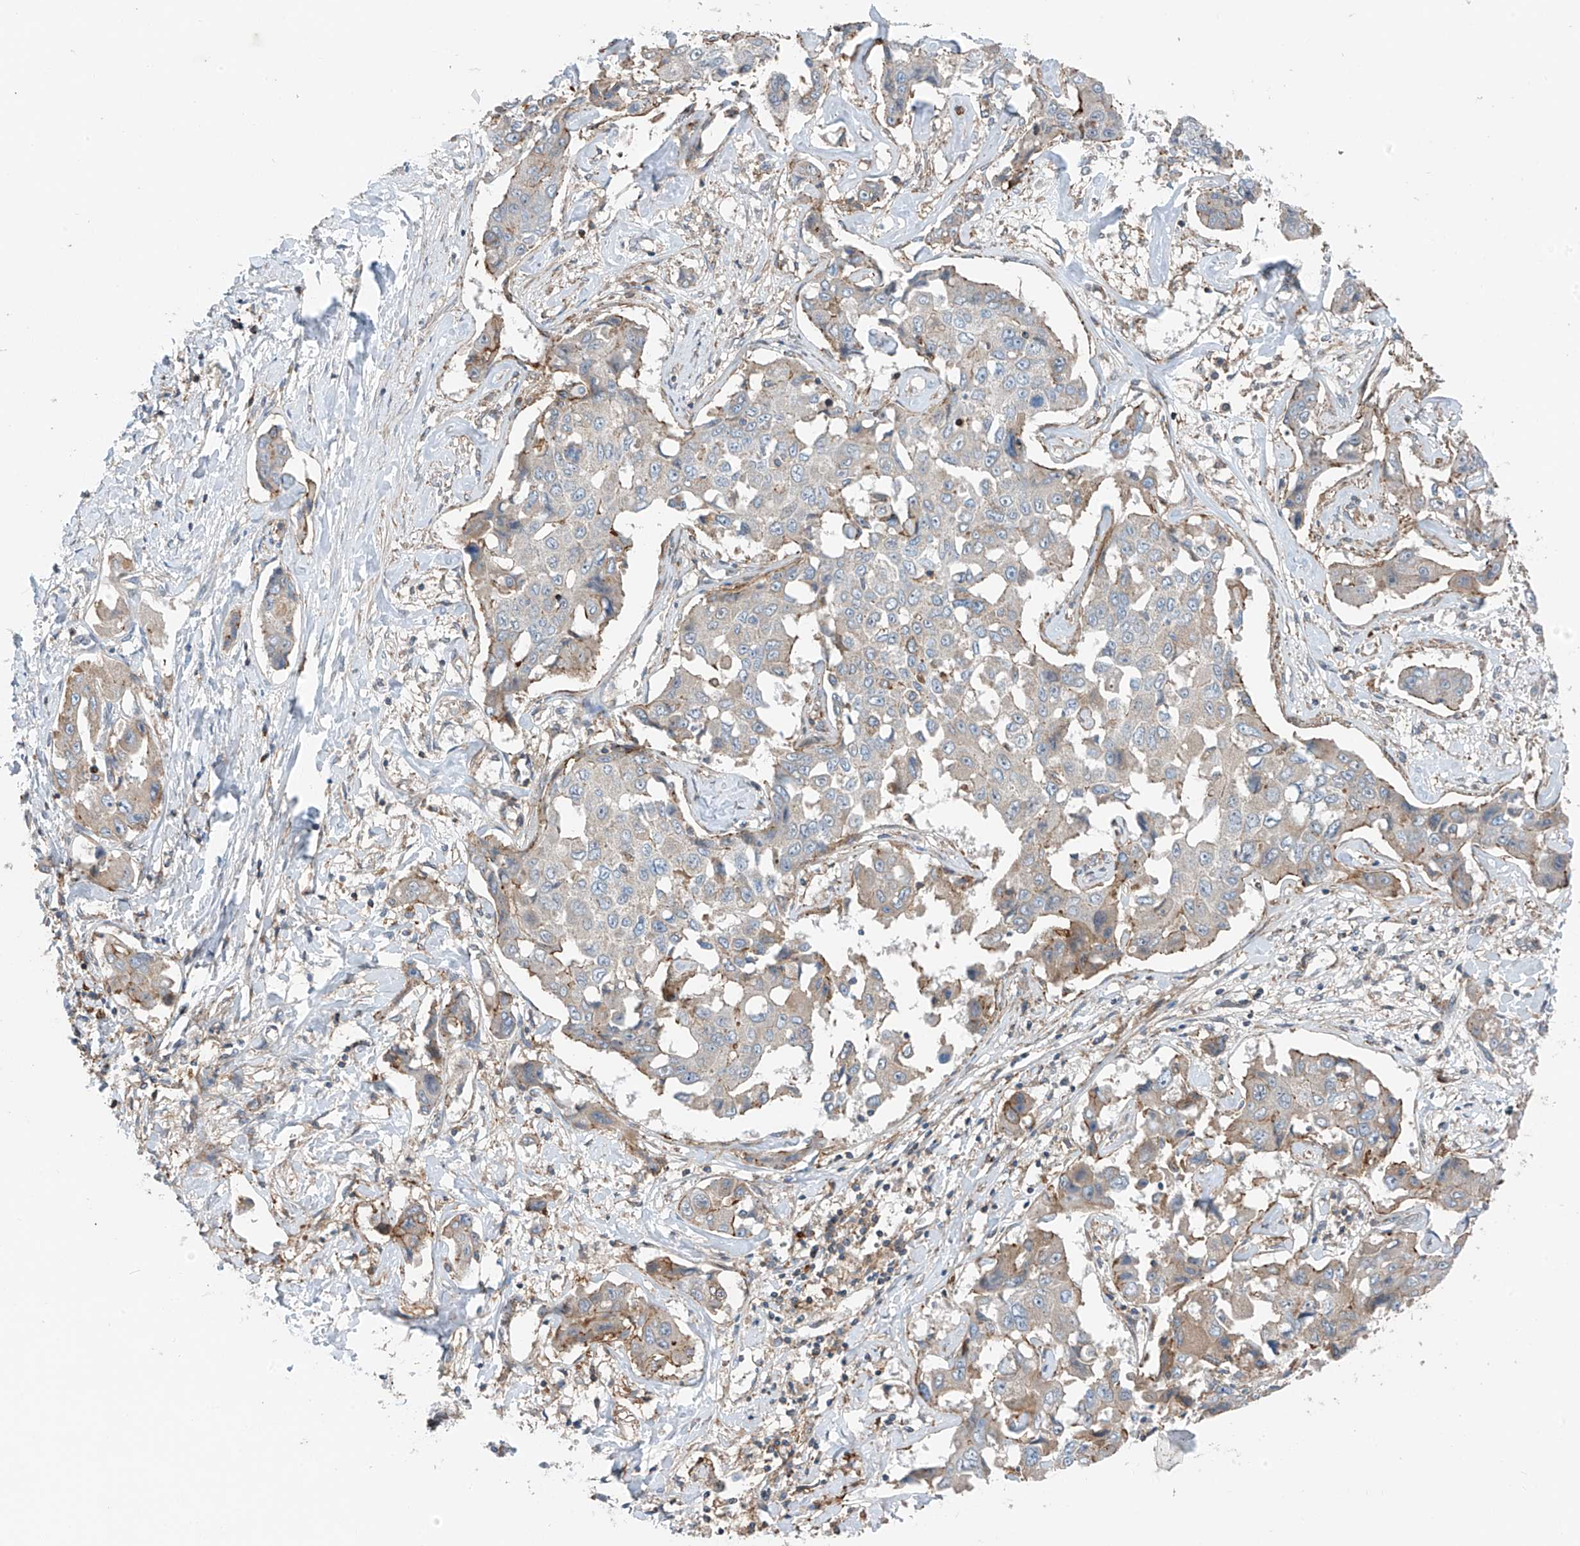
{"staining": {"intensity": "weak", "quantity": "<25%", "location": "cytoplasmic/membranous"}, "tissue": "liver cancer", "cell_type": "Tumor cells", "image_type": "cancer", "snomed": [{"axis": "morphology", "description": "Cholangiocarcinoma"}, {"axis": "topography", "description": "Liver"}], "caption": "This photomicrograph is of liver cancer stained with IHC to label a protein in brown with the nuclei are counter-stained blue. There is no positivity in tumor cells. (Stains: DAB immunohistochemistry (IHC) with hematoxylin counter stain, Microscopy: brightfield microscopy at high magnification).", "gene": "SLC1A5", "patient": {"sex": "male", "age": 59}}